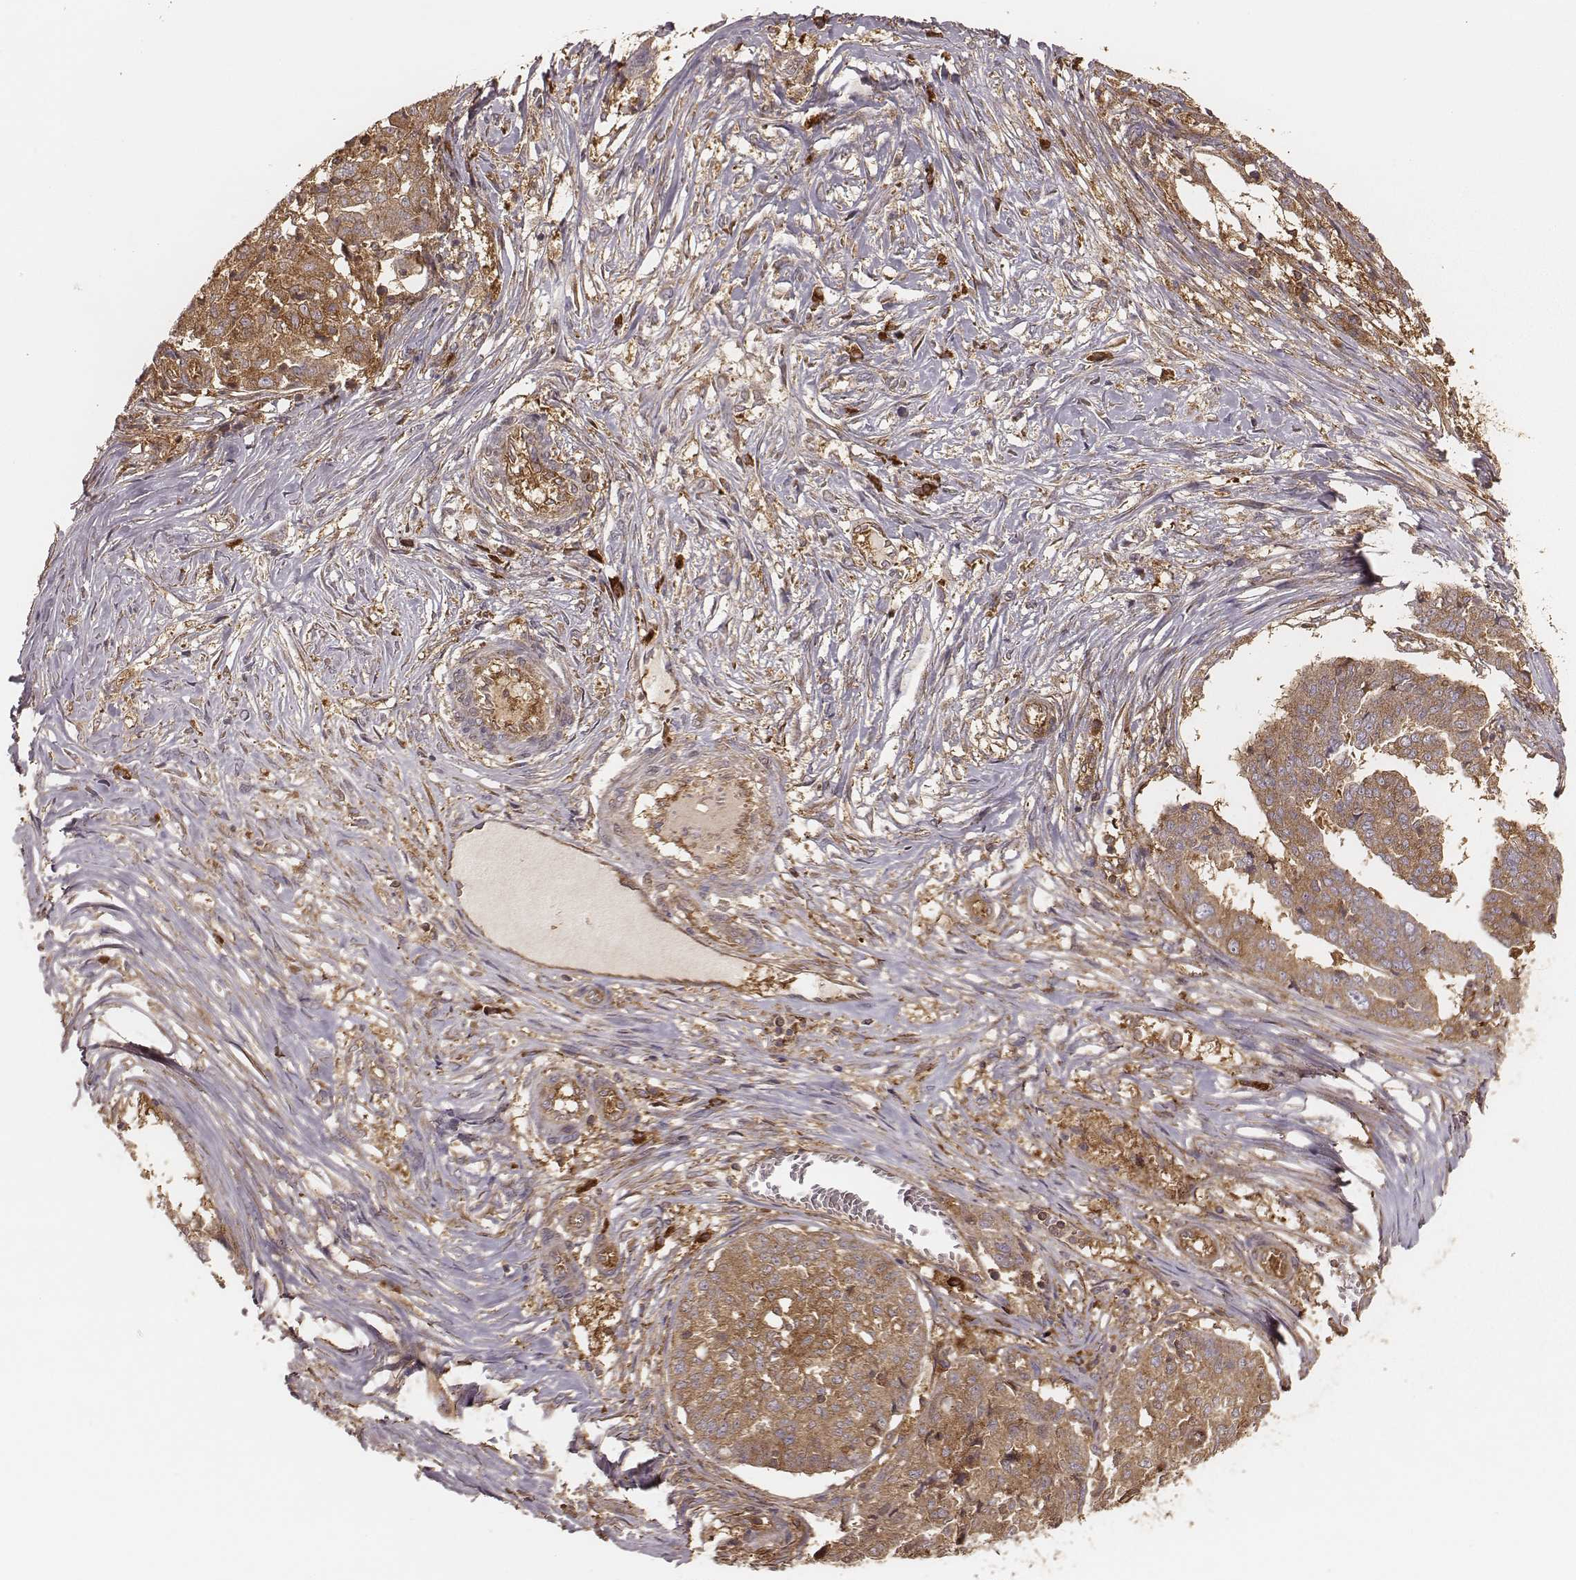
{"staining": {"intensity": "moderate", "quantity": ">75%", "location": "cytoplasmic/membranous"}, "tissue": "ovarian cancer", "cell_type": "Tumor cells", "image_type": "cancer", "snomed": [{"axis": "morphology", "description": "Cystadenocarcinoma, serous, NOS"}, {"axis": "topography", "description": "Ovary"}], "caption": "Moderate cytoplasmic/membranous positivity for a protein is present in approximately >75% of tumor cells of ovarian cancer (serous cystadenocarcinoma) using IHC.", "gene": "CARS1", "patient": {"sex": "female", "age": 67}}